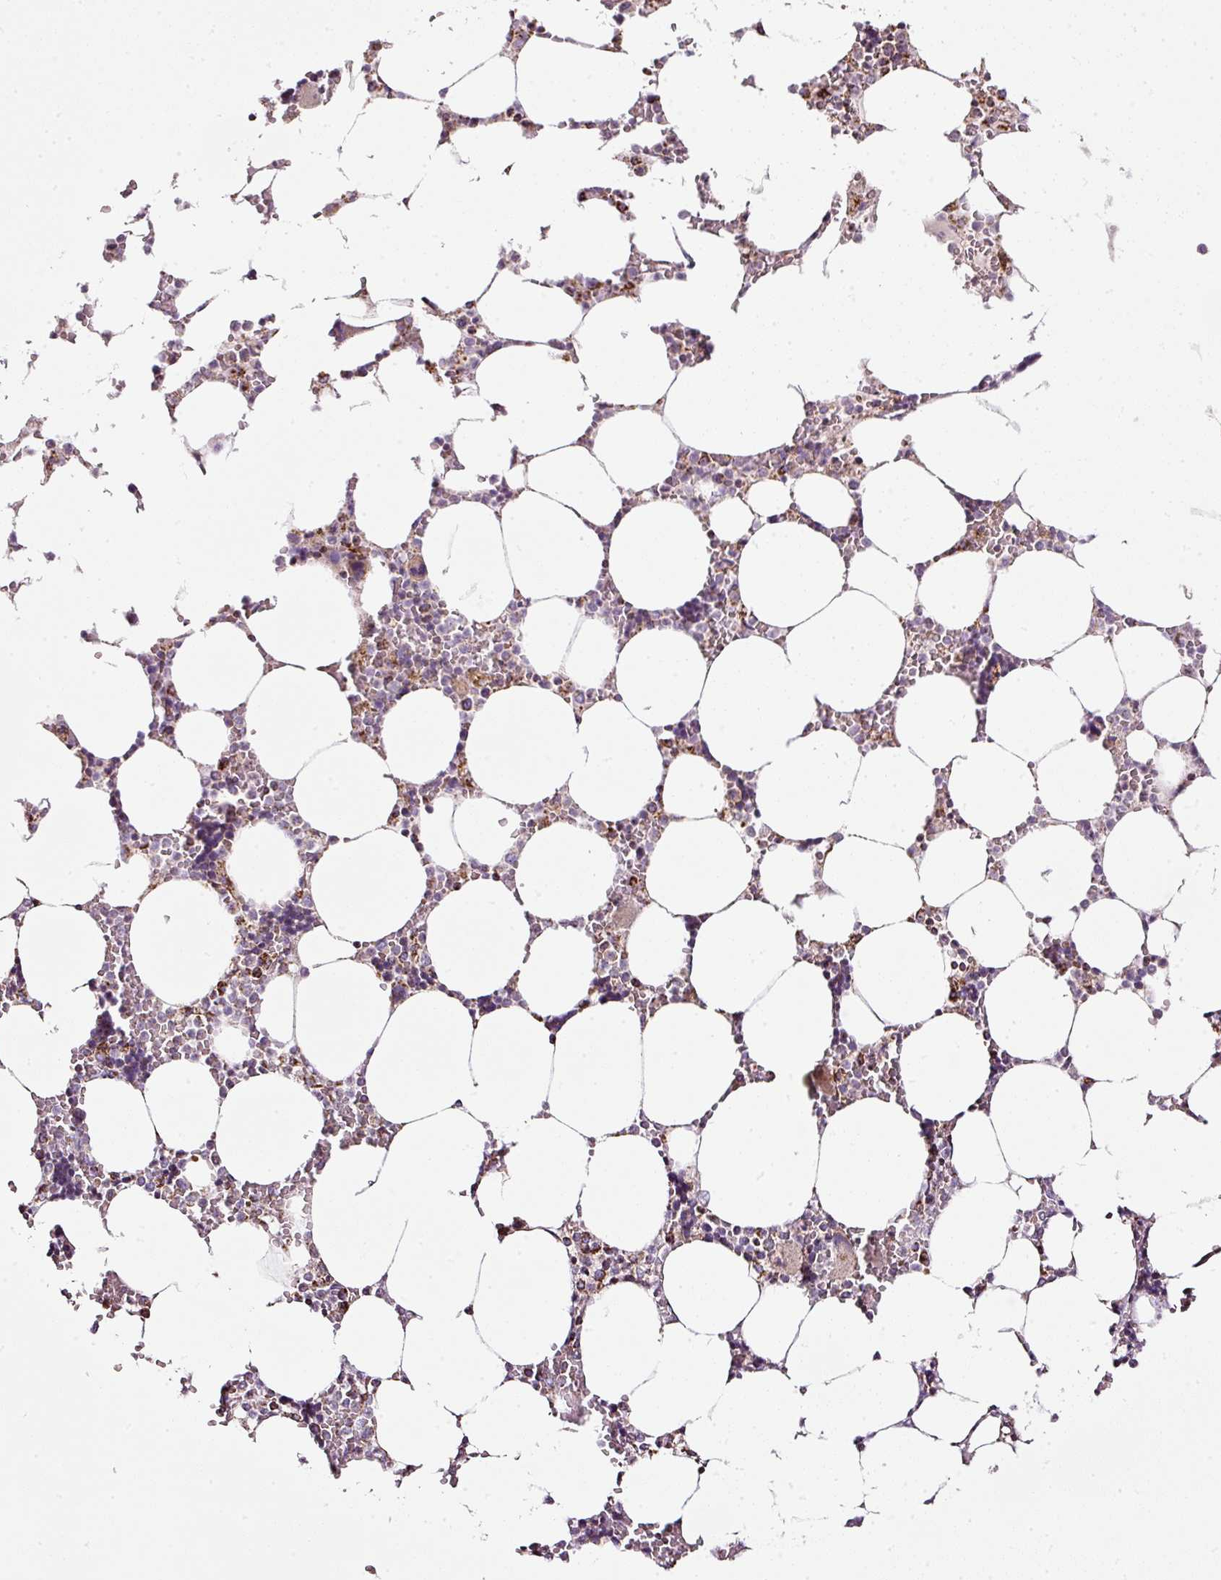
{"staining": {"intensity": "moderate", "quantity": "<25%", "location": "cytoplasmic/membranous"}, "tissue": "bone marrow", "cell_type": "Hematopoietic cells", "image_type": "normal", "snomed": [{"axis": "morphology", "description": "Normal tissue, NOS"}, {"axis": "topography", "description": "Bone marrow"}], "caption": "Human bone marrow stained for a protein (brown) exhibits moderate cytoplasmic/membranous positive expression in about <25% of hematopoietic cells.", "gene": "SDHA", "patient": {"sex": "male", "age": 64}}